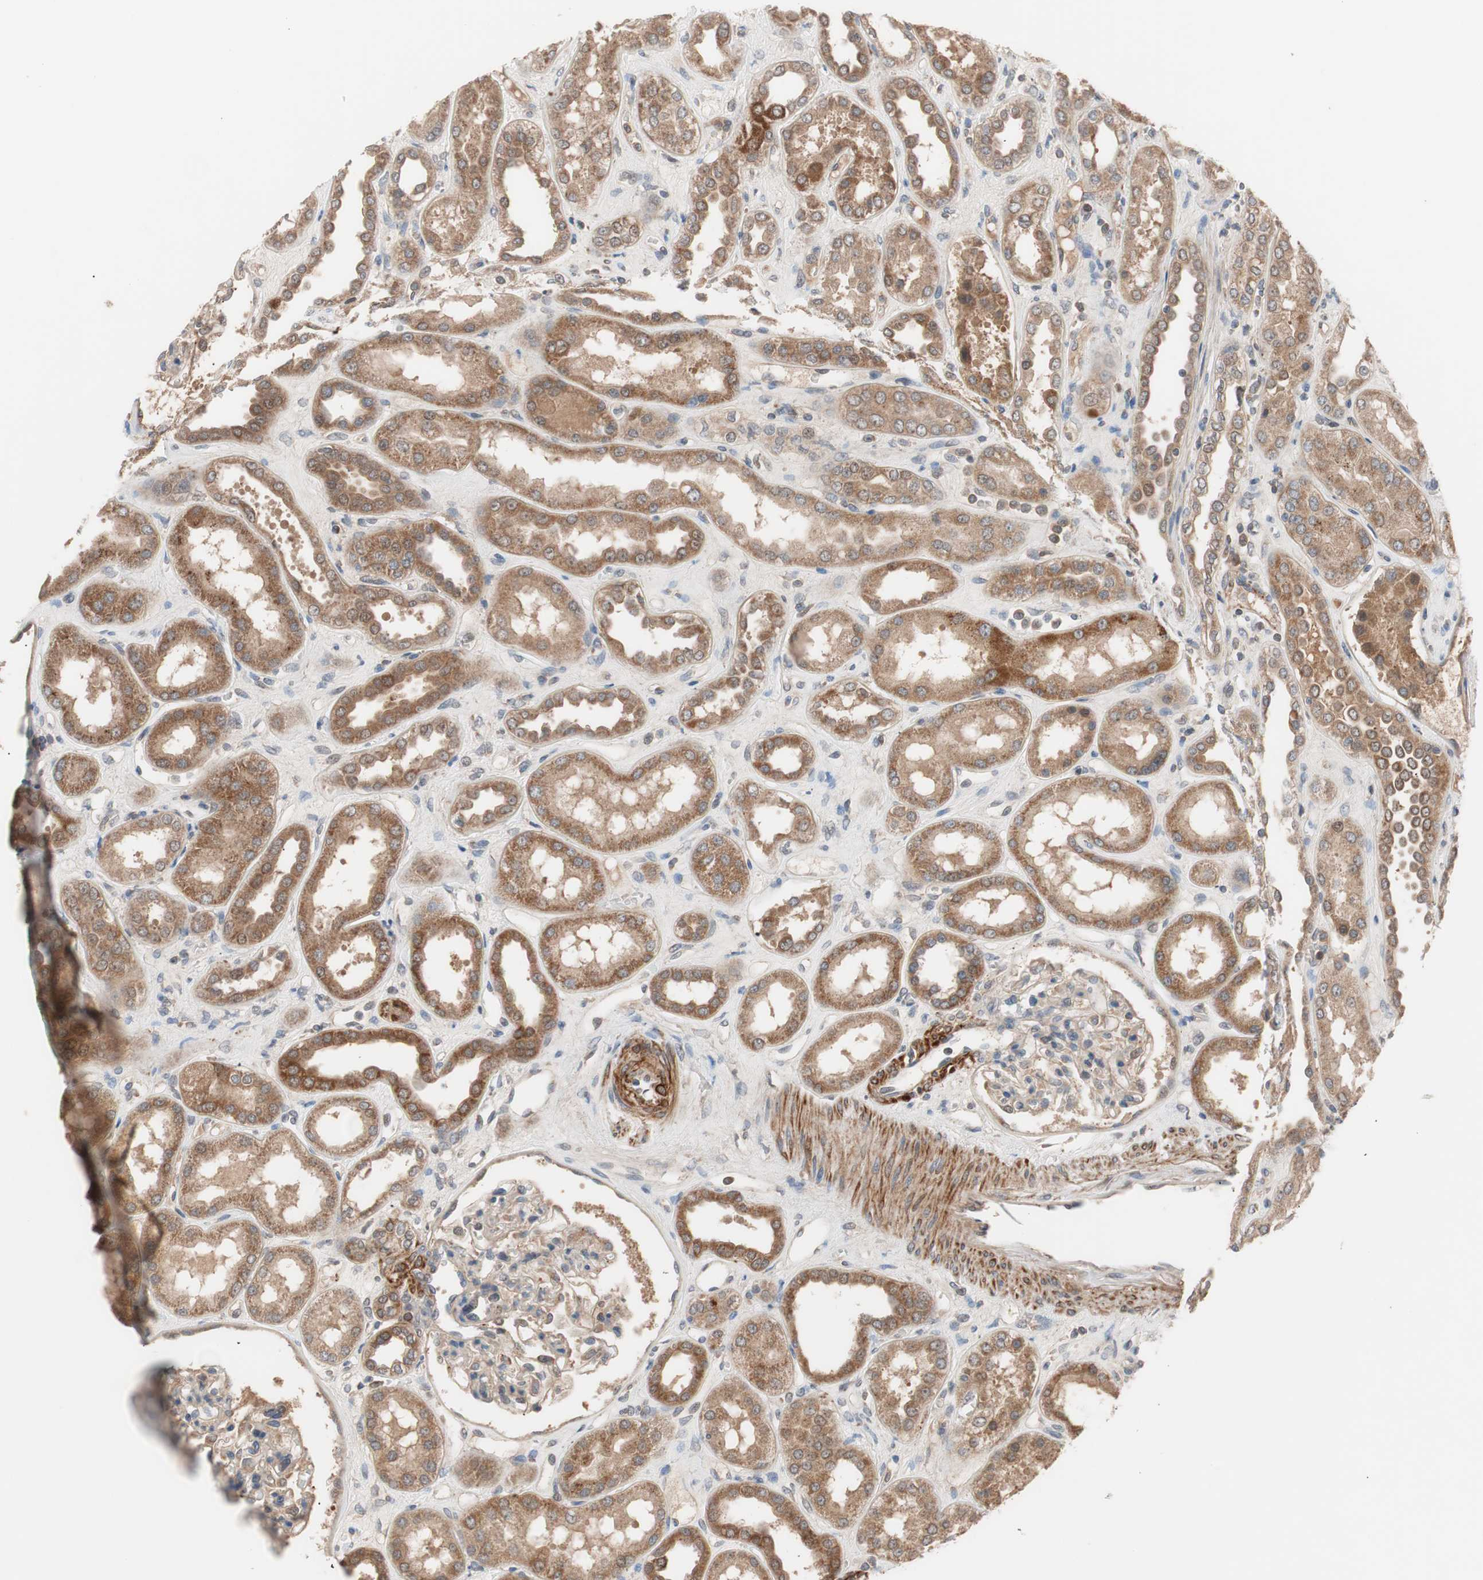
{"staining": {"intensity": "moderate", "quantity": ">75%", "location": "cytoplasmic/membranous"}, "tissue": "kidney", "cell_type": "Cells in glomeruli", "image_type": "normal", "snomed": [{"axis": "morphology", "description": "Normal tissue, NOS"}, {"axis": "topography", "description": "Kidney"}], "caption": "Protein analysis of normal kidney displays moderate cytoplasmic/membranous expression in approximately >75% of cells in glomeruli.", "gene": "HMBS", "patient": {"sex": "male", "age": 59}}